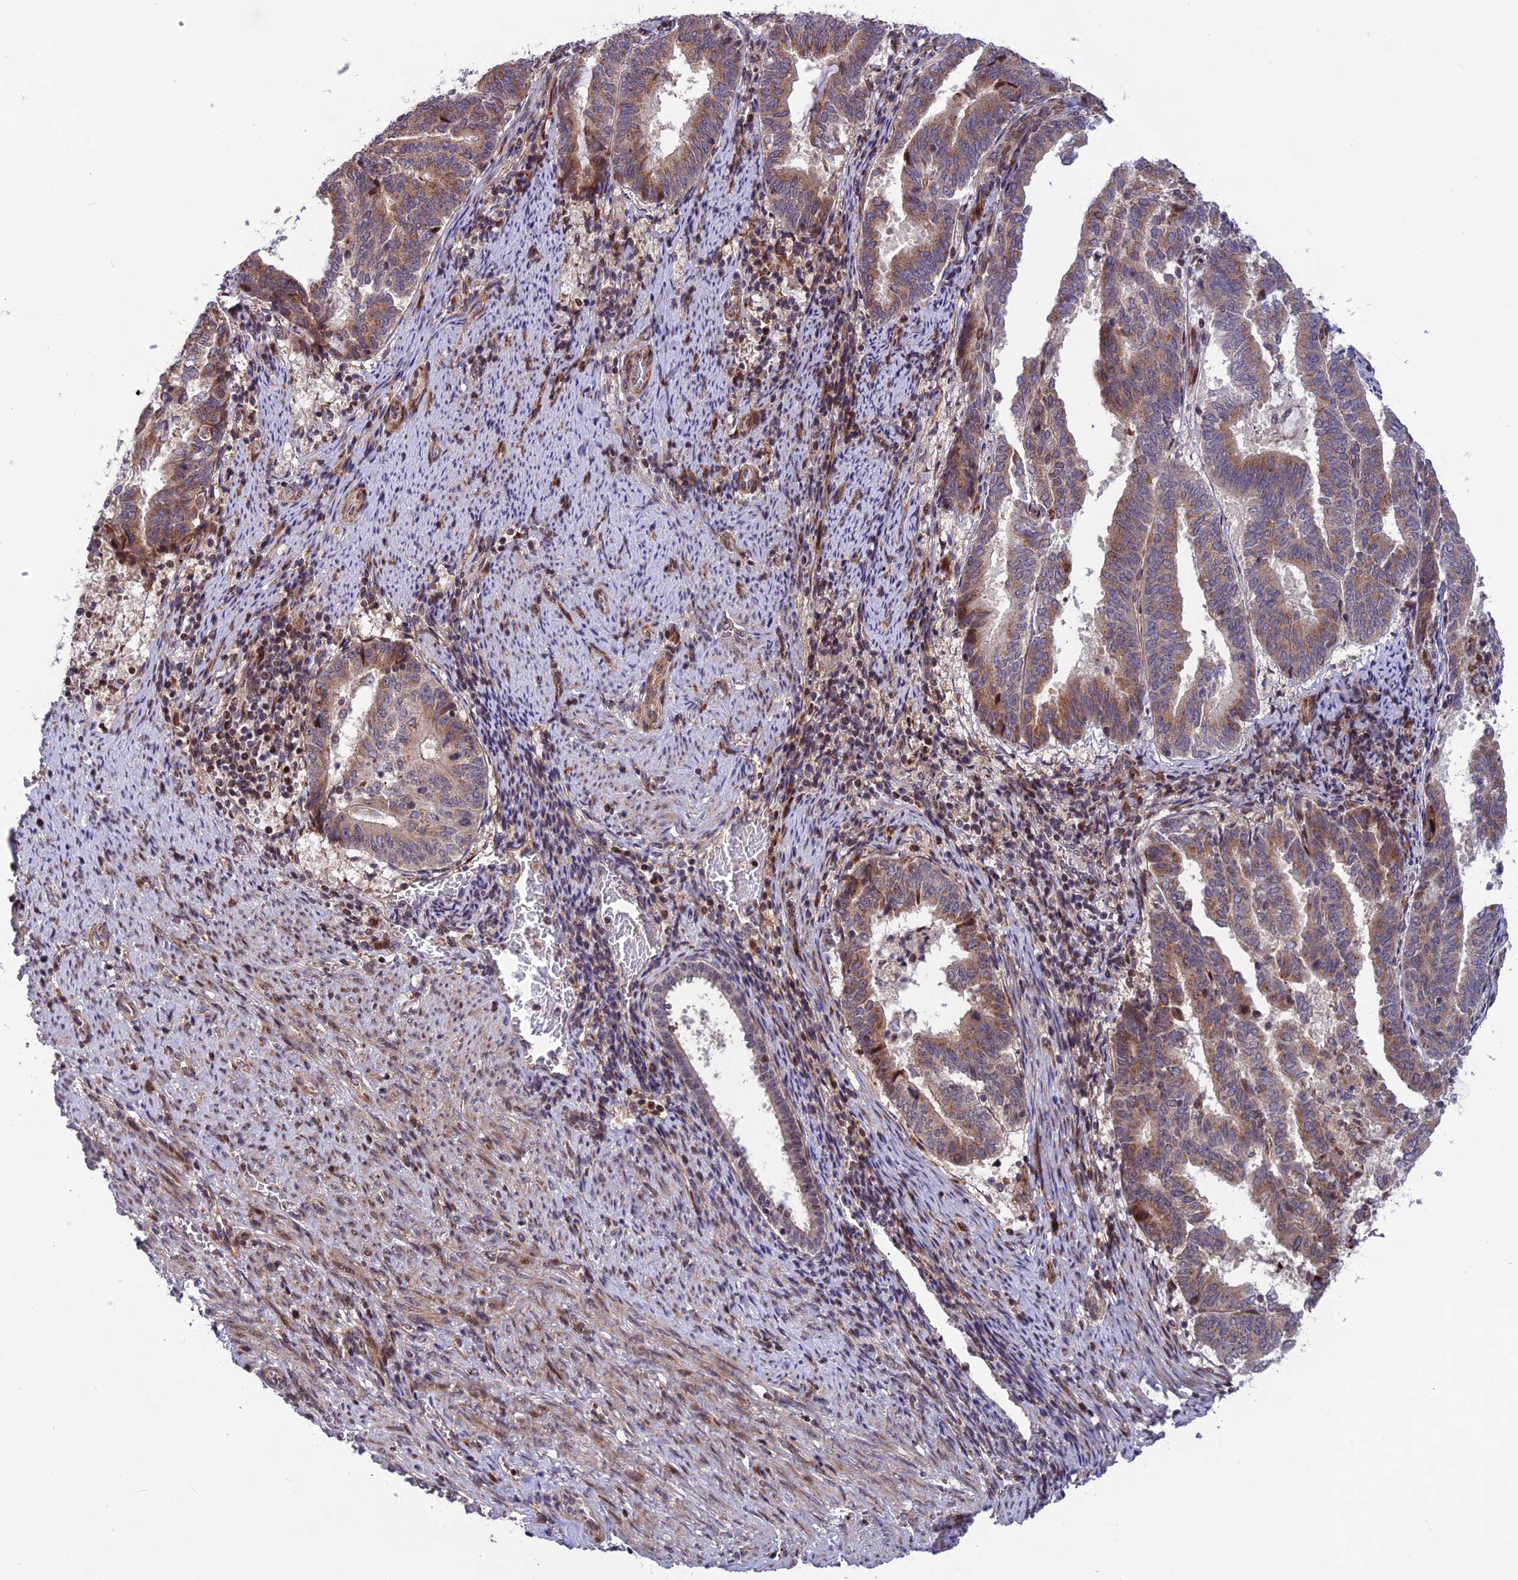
{"staining": {"intensity": "moderate", "quantity": ">75%", "location": "cytoplasmic/membranous"}, "tissue": "endometrial cancer", "cell_type": "Tumor cells", "image_type": "cancer", "snomed": [{"axis": "morphology", "description": "Adenocarcinoma, NOS"}, {"axis": "topography", "description": "Endometrium"}], "caption": "DAB (3,3'-diaminobenzidine) immunohistochemical staining of human endometrial adenocarcinoma exhibits moderate cytoplasmic/membranous protein staining in about >75% of tumor cells. The staining is performed using DAB (3,3'-diaminobenzidine) brown chromogen to label protein expression. The nuclei are counter-stained blue using hematoxylin.", "gene": "SMIM7", "patient": {"sex": "female", "age": 80}}